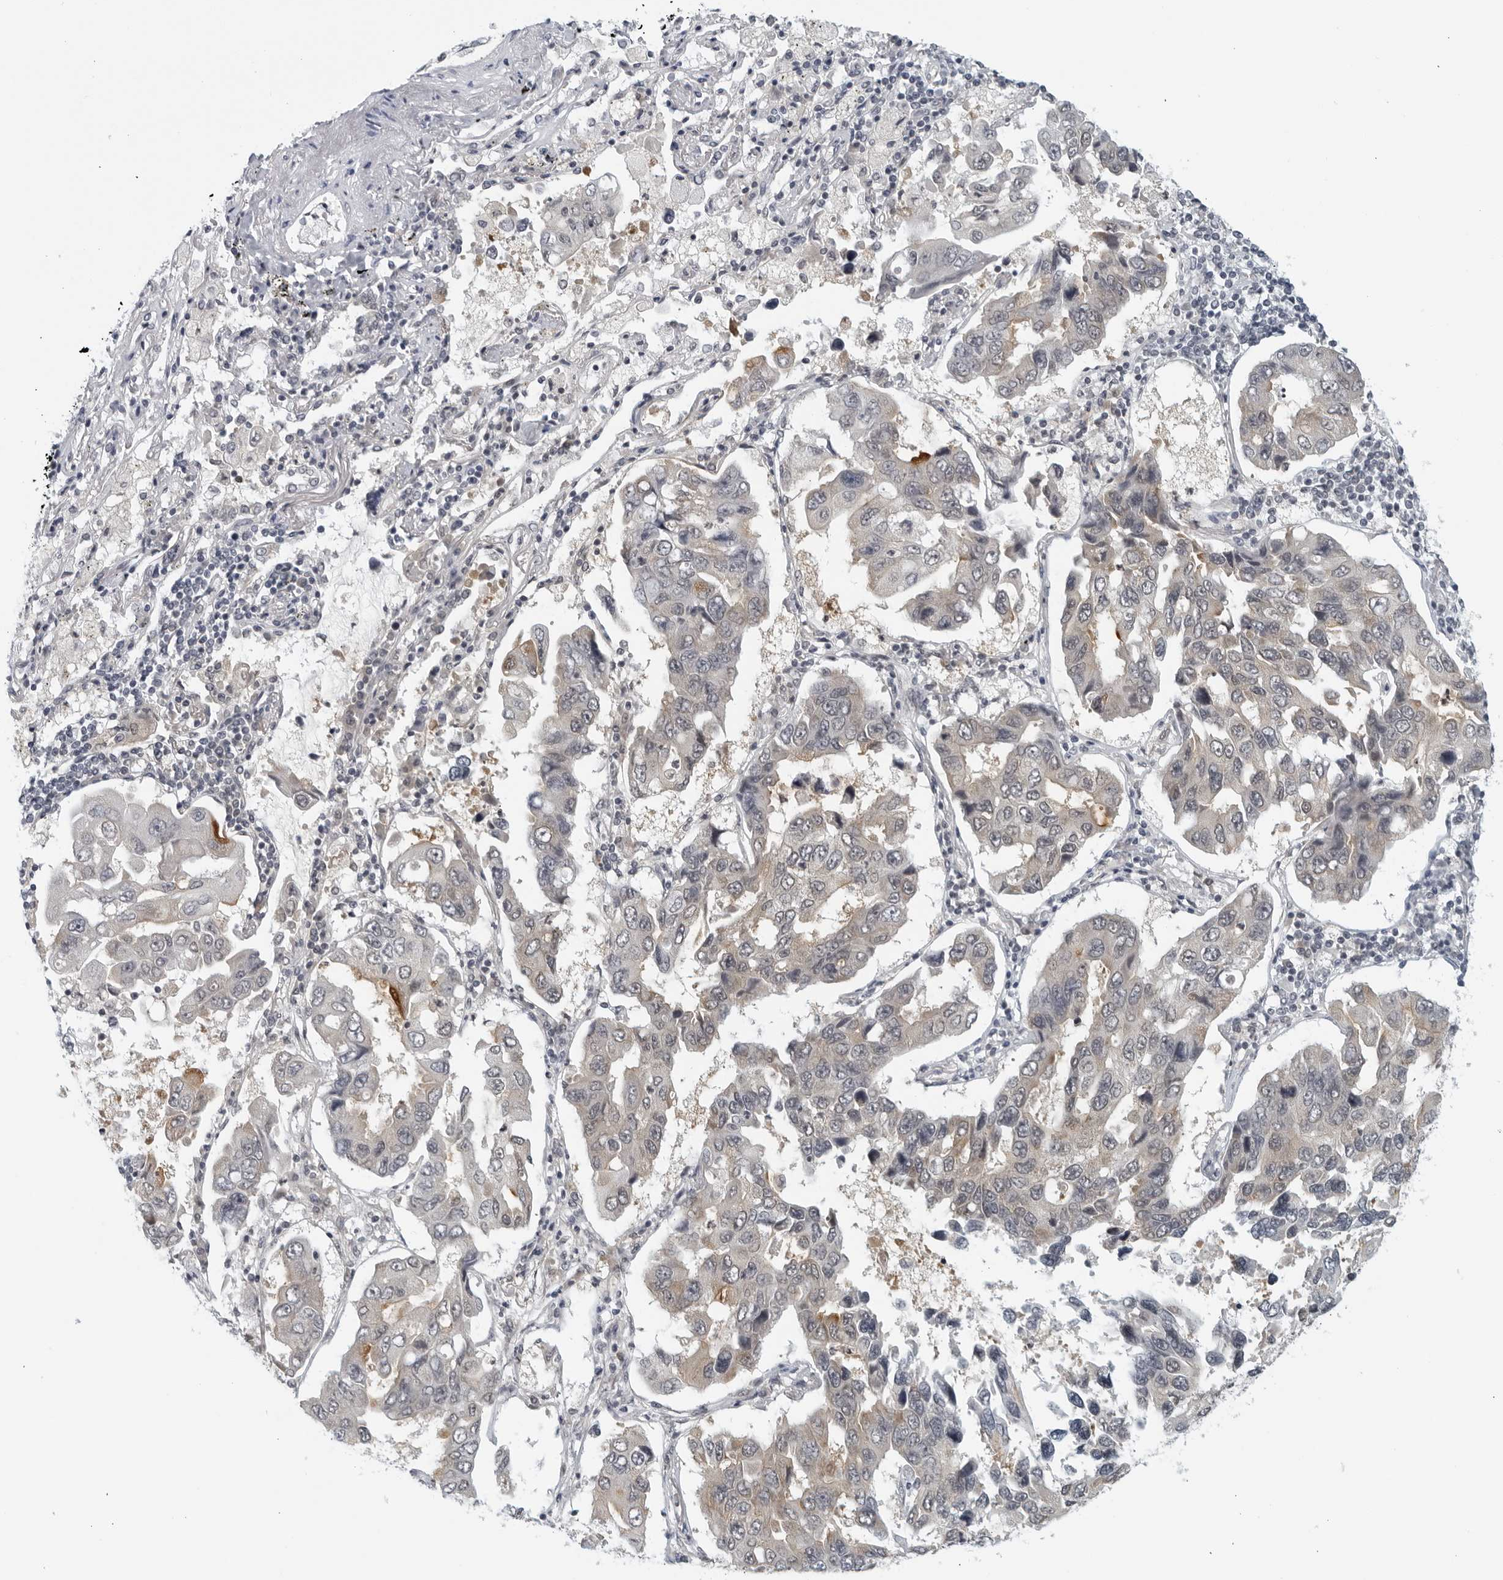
{"staining": {"intensity": "negative", "quantity": "none", "location": "none"}, "tissue": "lung cancer", "cell_type": "Tumor cells", "image_type": "cancer", "snomed": [{"axis": "morphology", "description": "Adenocarcinoma, NOS"}, {"axis": "topography", "description": "Lung"}], "caption": "Immunohistochemistry photomicrograph of neoplastic tissue: human adenocarcinoma (lung) stained with DAB shows no significant protein staining in tumor cells.", "gene": "RC3H1", "patient": {"sex": "male", "age": 64}}